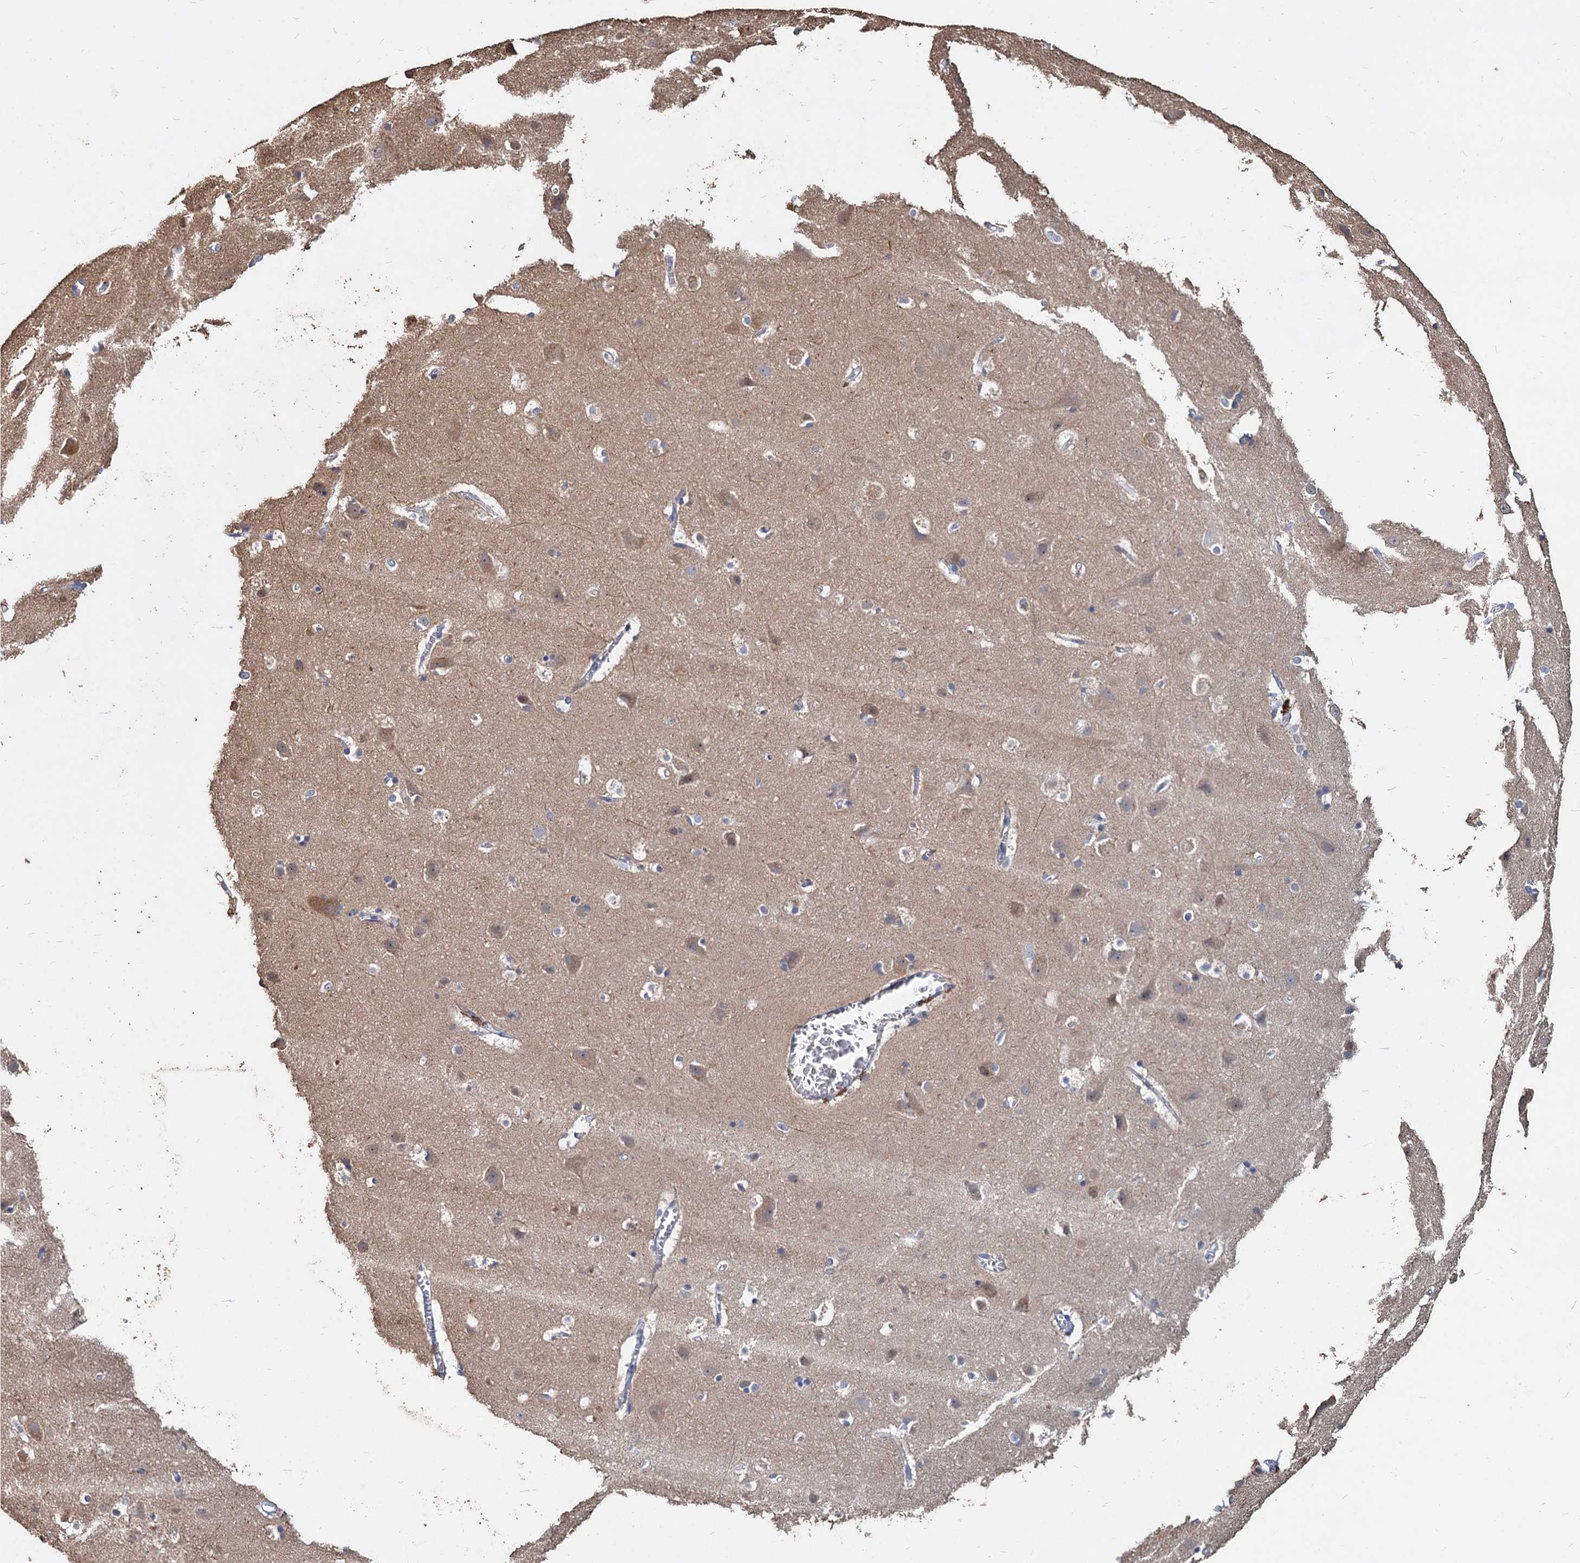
{"staining": {"intensity": "negative", "quantity": "none", "location": "none"}, "tissue": "cerebral cortex", "cell_type": "Endothelial cells", "image_type": "normal", "snomed": [{"axis": "morphology", "description": "Normal tissue, NOS"}, {"axis": "topography", "description": "Cerebral cortex"}], "caption": "A photomicrograph of cerebral cortex stained for a protein demonstrates no brown staining in endothelial cells. The staining was performed using DAB (3,3'-diaminobenzidine) to visualize the protein expression in brown, while the nuclei were stained in blue with hematoxylin (Magnification: 20x).", "gene": "DEPDC4", "patient": {"sex": "male", "age": 54}}